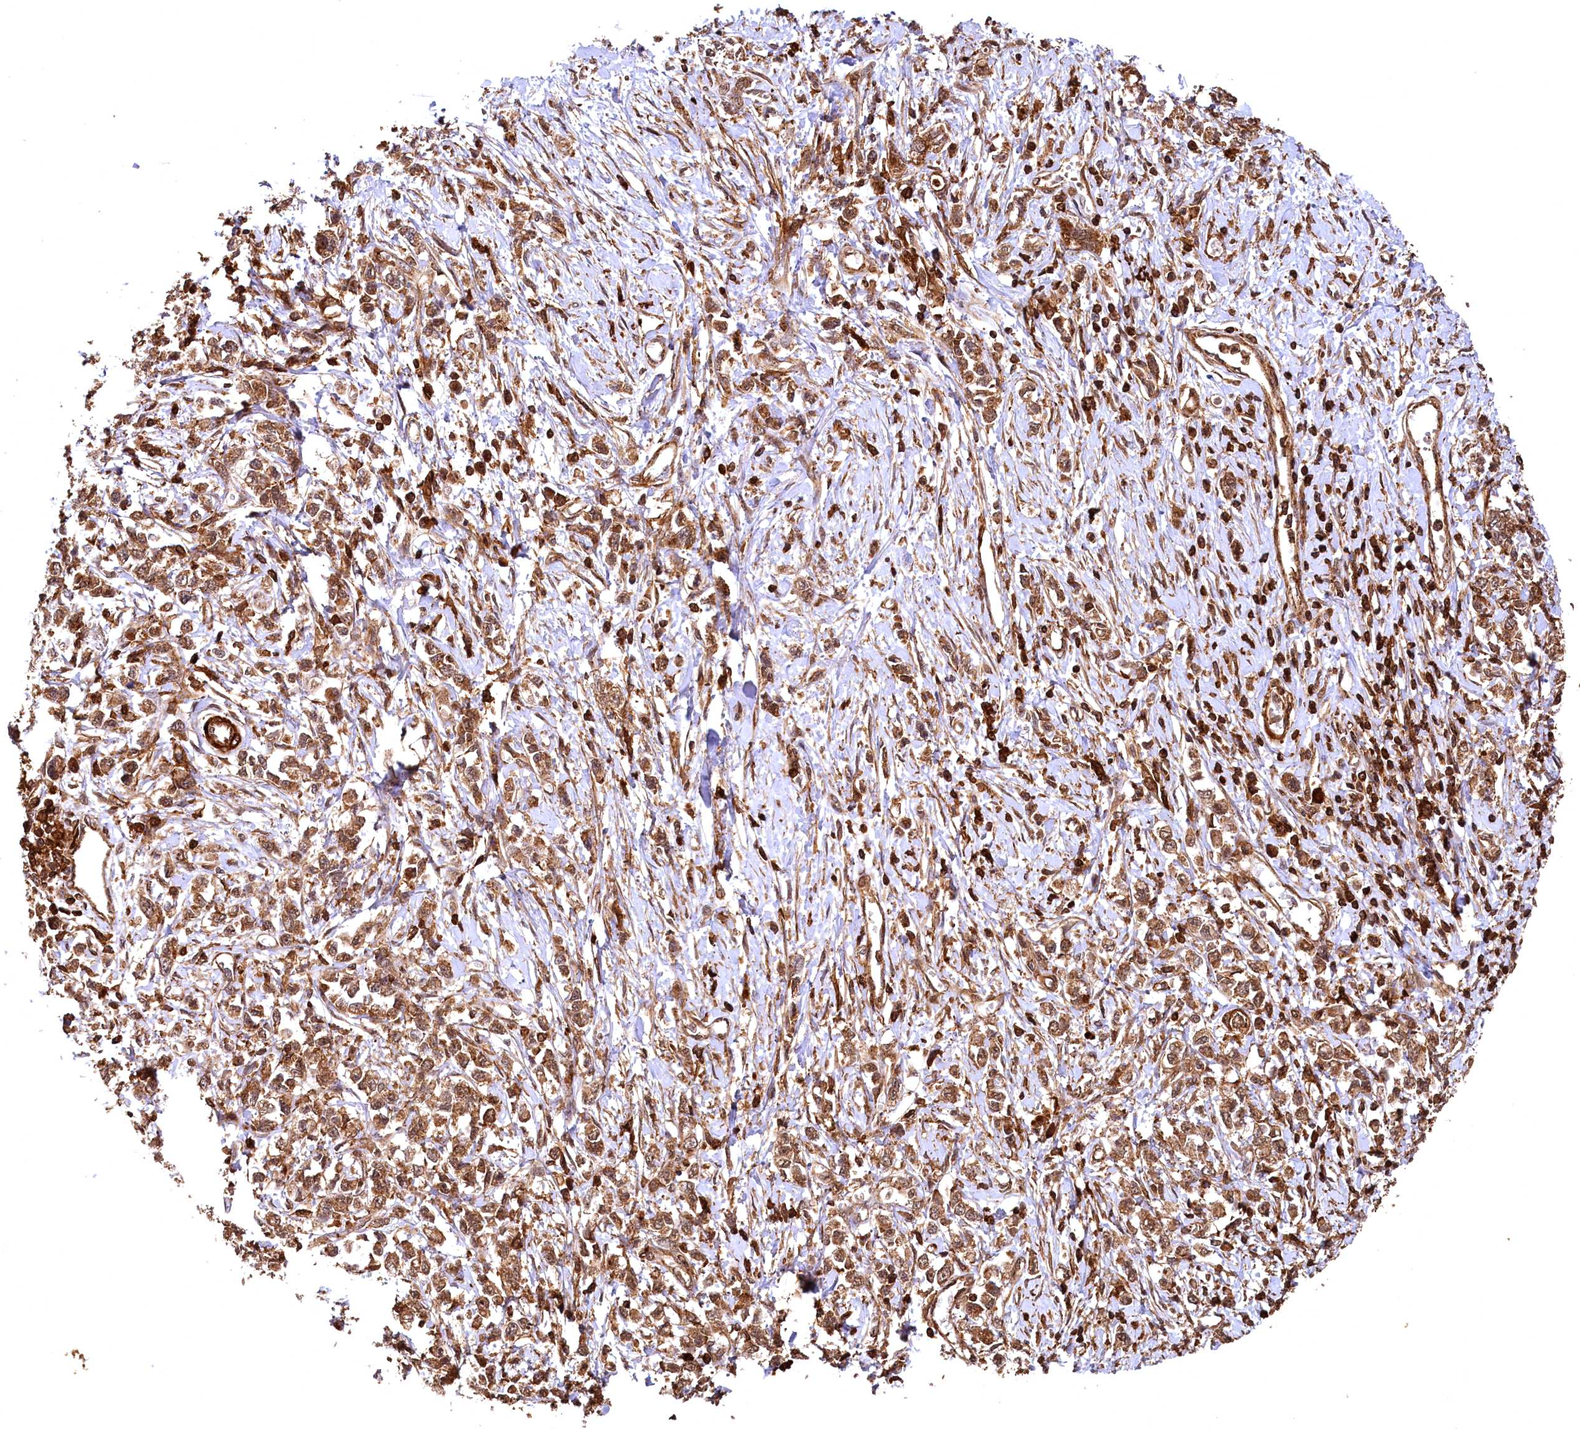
{"staining": {"intensity": "moderate", "quantity": ">75%", "location": "cytoplasmic/membranous"}, "tissue": "stomach cancer", "cell_type": "Tumor cells", "image_type": "cancer", "snomed": [{"axis": "morphology", "description": "Adenocarcinoma, NOS"}, {"axis": "topography", "description": "Stomach"}], "caption": "This is a histology image of IHC staining of stomach adenocarcinoma, which shows moderate positivity in the cytoplasmic/membranous of tumor cells.", "gene": "STUB1", "patient": {"sex": "female", "age": 76}}